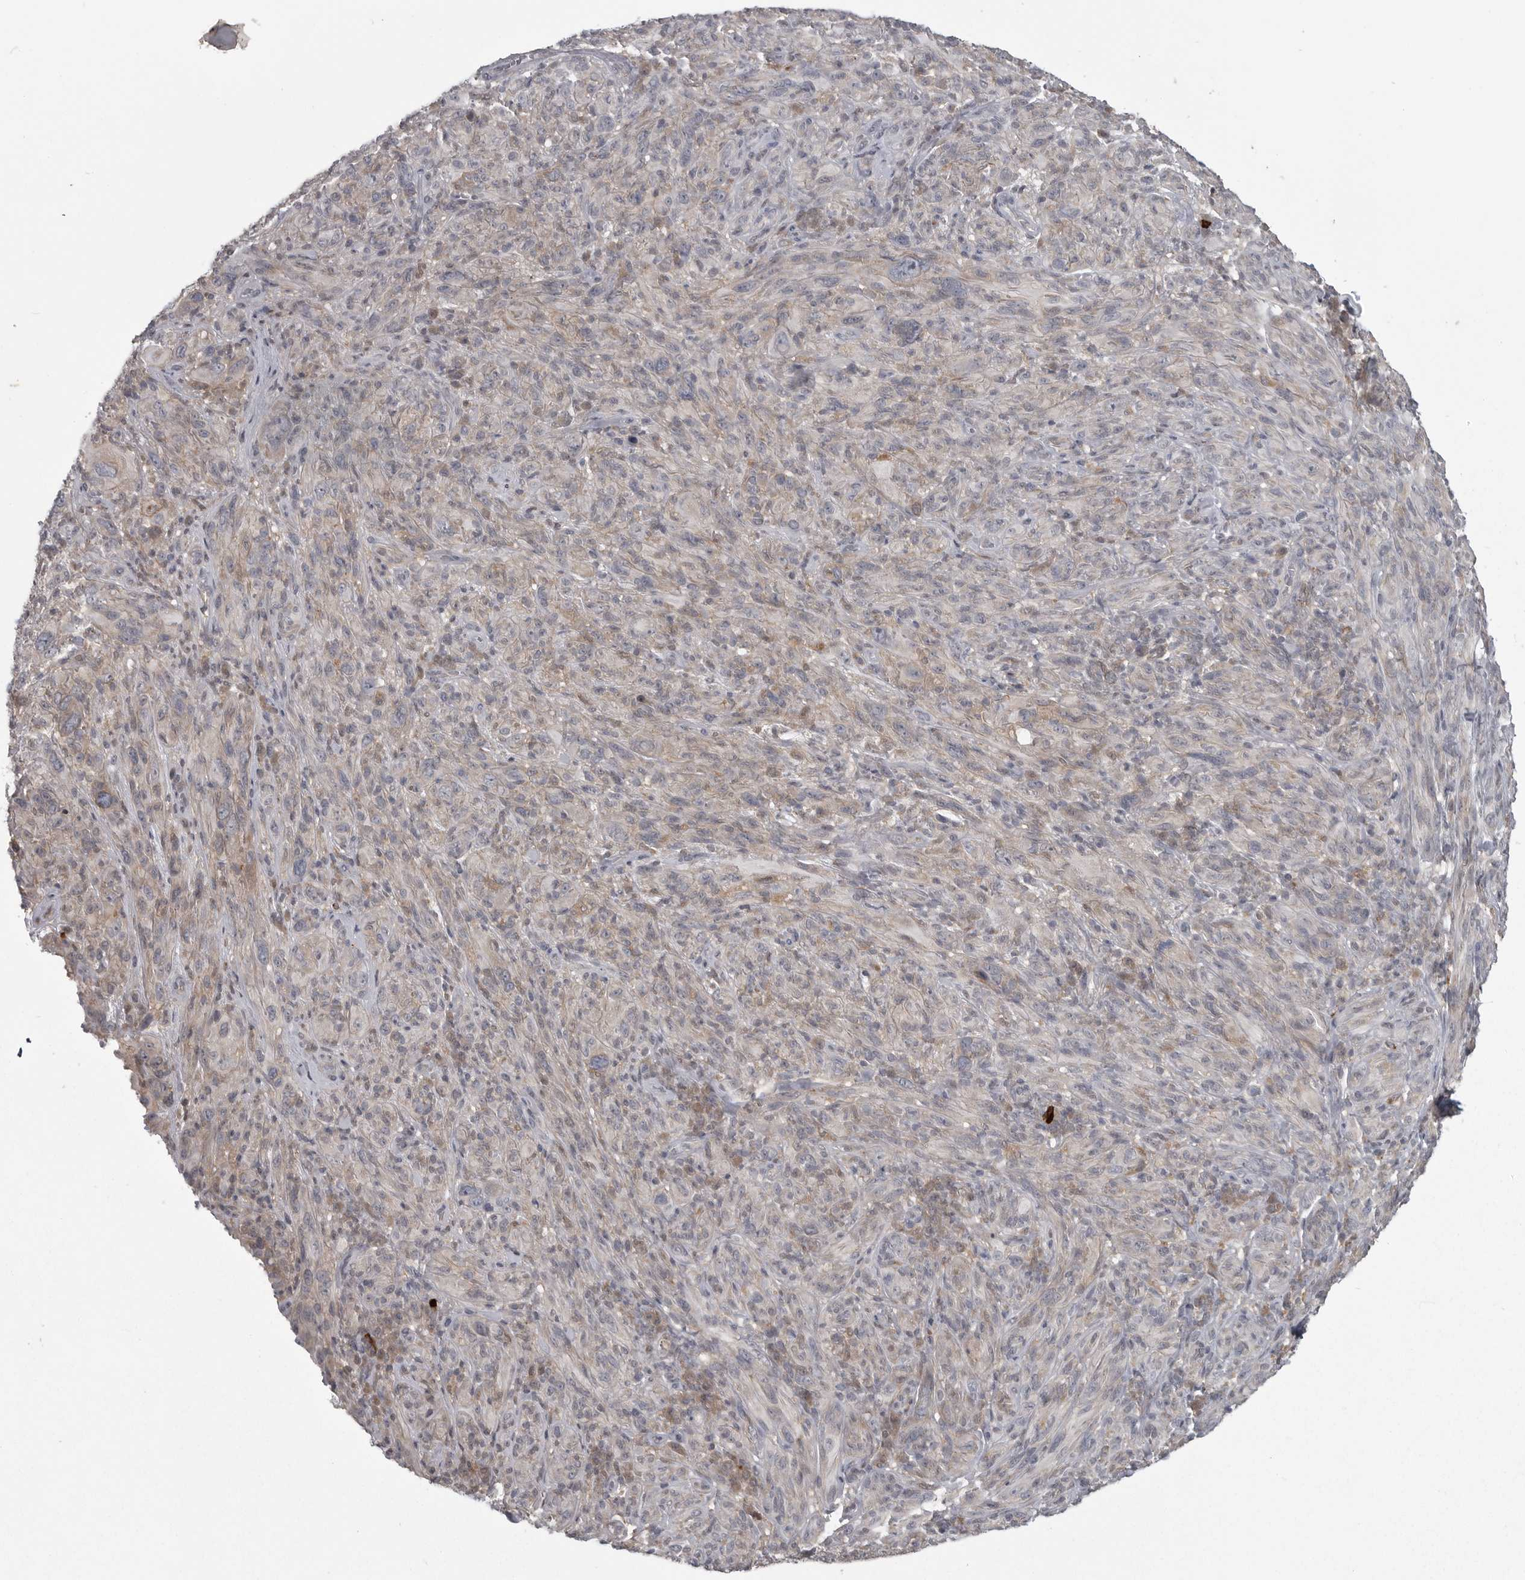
{"staining": {"intensity": "negative", "quantity": "none", "location": "none"}, "tissue": "melanoma", "cell_type": "Tumor cells", "image_type": "cancer", "snomed": [{"axis": "morphology", "description": "Malignant melanoma, NOS"}, {"axis": "topography", "description": "Skin of head"}], "caption": "The image exhibits no staining of tumor cells in melanoma. The staining was performed using DAB (3,3'-diaminobenzidine) to visualize the protein expression in brown, while the nuclei were stained in blue with hematoxylin (Magnification: 20x).", "gene": "PPP1R9A", "patient": {"sex": "male", "age": 96}}